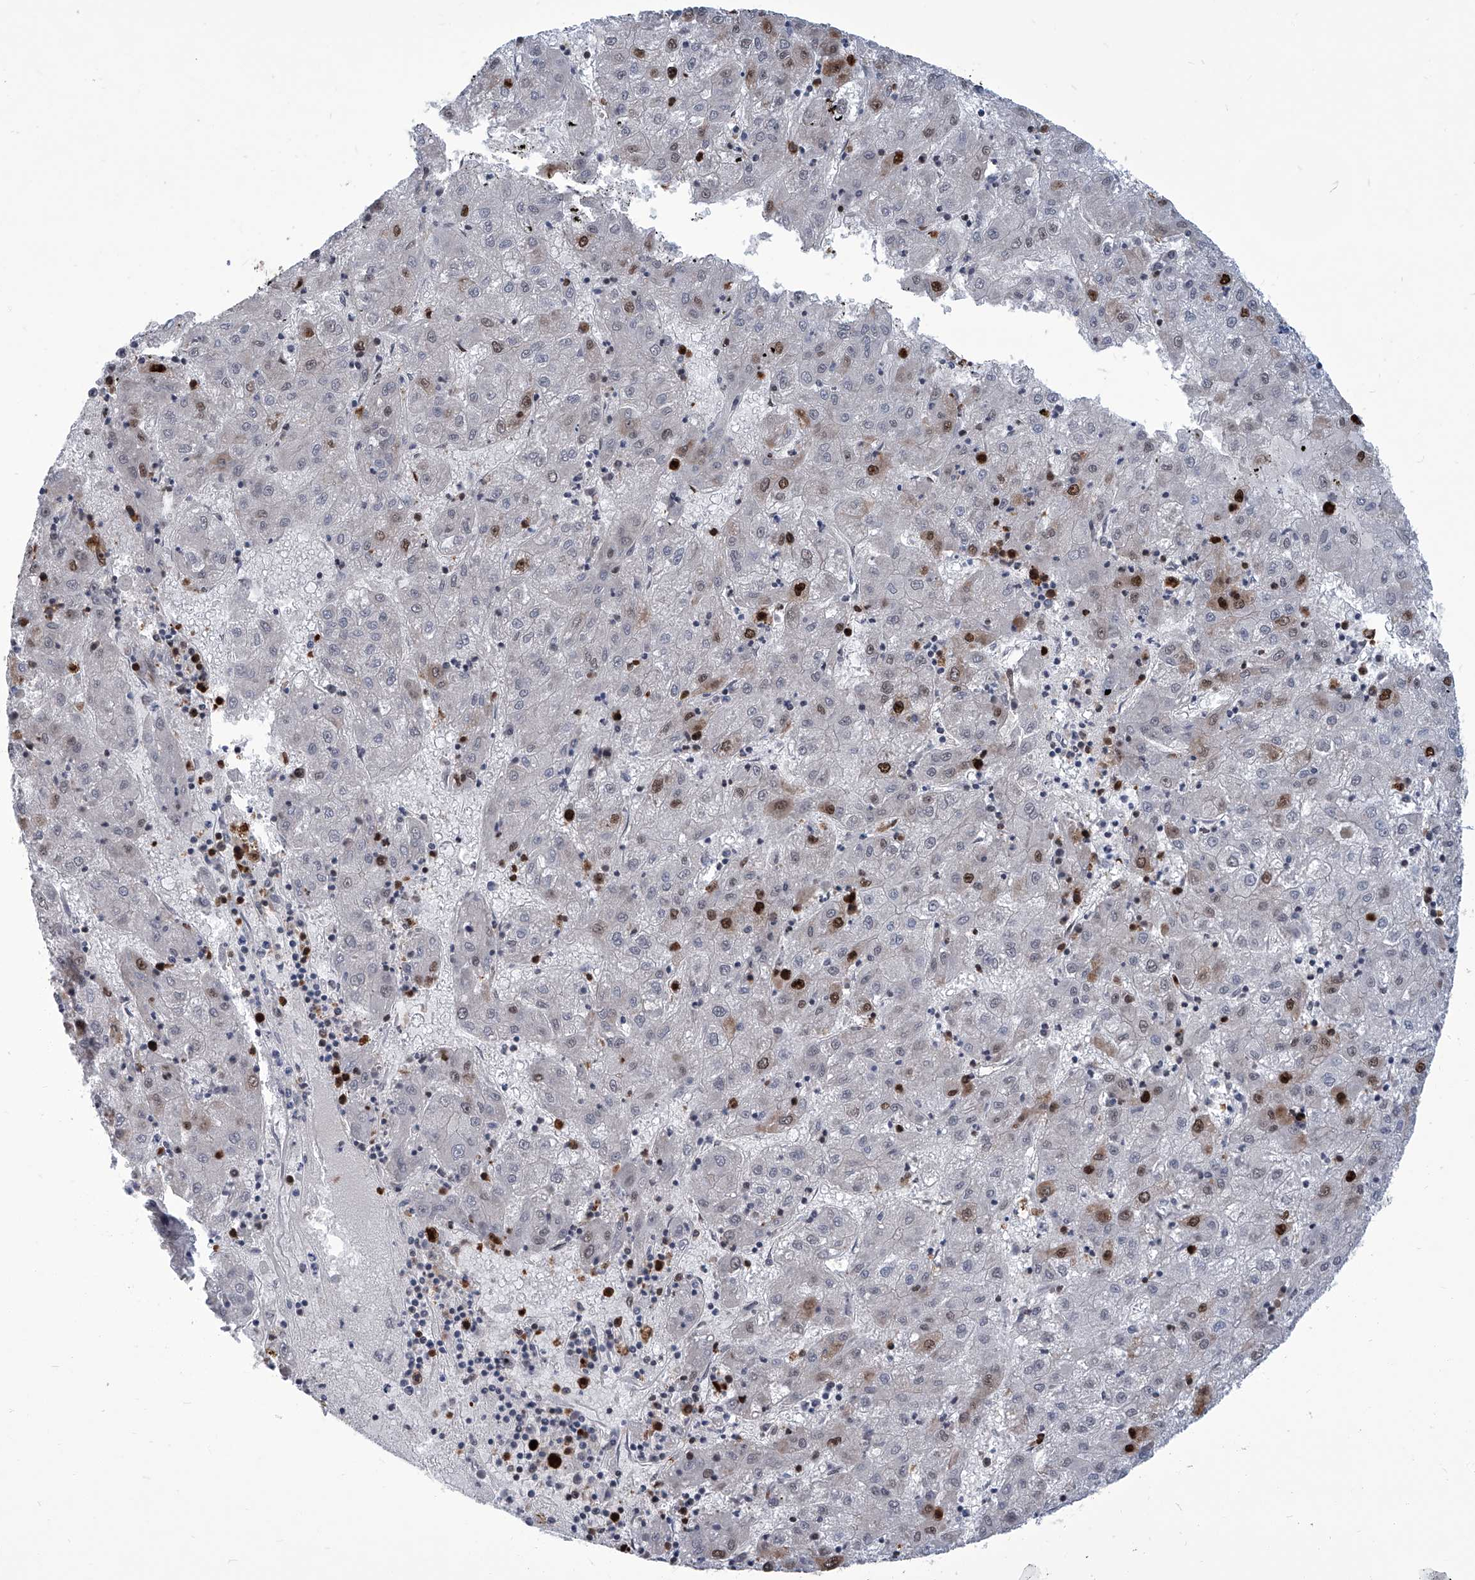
{"staining": {"intensity": "strong", "quantity": "<25%", "location": "nuclear"}, "tissue": "liver cancer", "cell_type": "Tumor cells", "image_type": "cancer", "snomed": [{"axis": "morphology", "description": "Carcinoma, Hepatocellular, NOS"}, {"axis": "topography", "description": "Liver"}], "caption": "Liver hepatocellular carcinoma stained with DAB (3,3'-diaminobenzidine) IHC displays medium levels of strong nuclear positivity in approximately <25% of tumor cells.", "gene": "PCNA", "patient": {"sex": "male", "age": 72}}